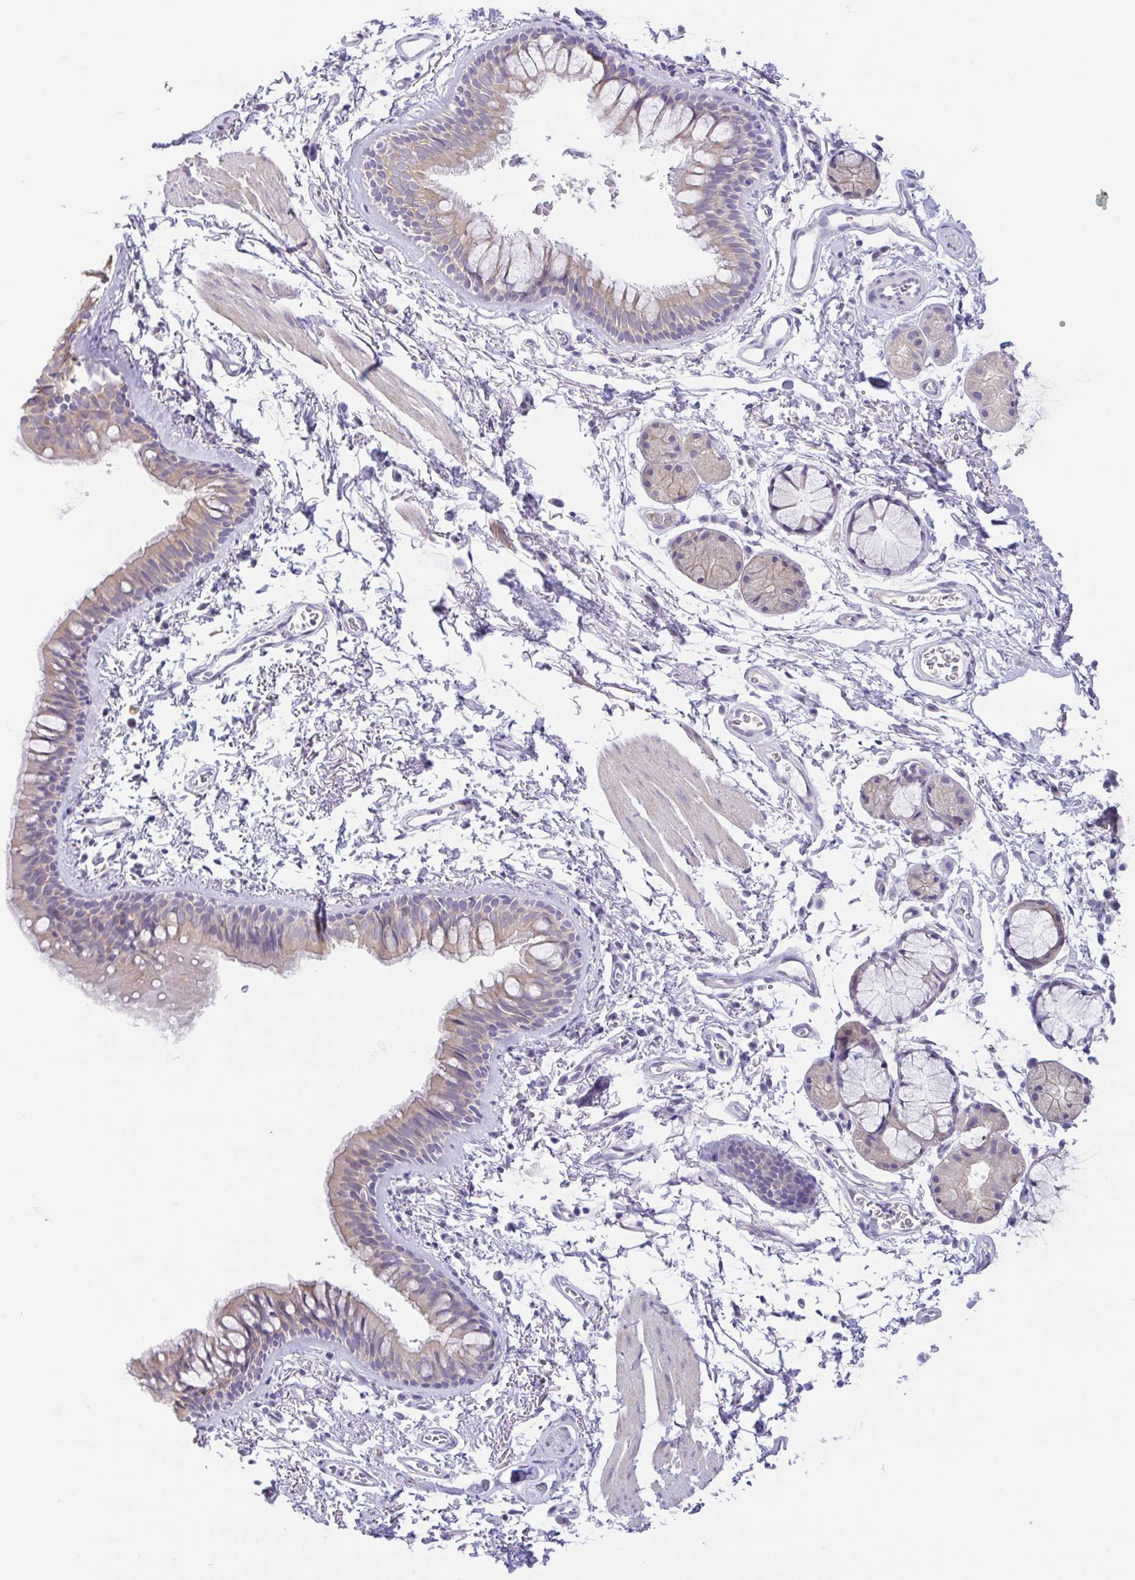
{"staining": {"intensity": "weak", "quantity": "25%-75%", "location": "cytoplasmic/membranous"}, "tissue": "bronchus", "cell_type": "Respiratory epithelial cells", "image_type": "normal", "snomed": [{"axis": "morphology", "description": "Normal tissue, NOS"}, {"axis": "topography", "description": "Cartilage tissue"}, {"axis": "topography", "description": "Bronchus"}], "caption": "Respiratory epithelial cells show weak cytoplasmic/membranous expression in approximately 25%-75% of cells in normal bronchus. Nuclei are stained in blue.", "gene": "FABP3", "patient": {"sex": "female", "age": 79}}